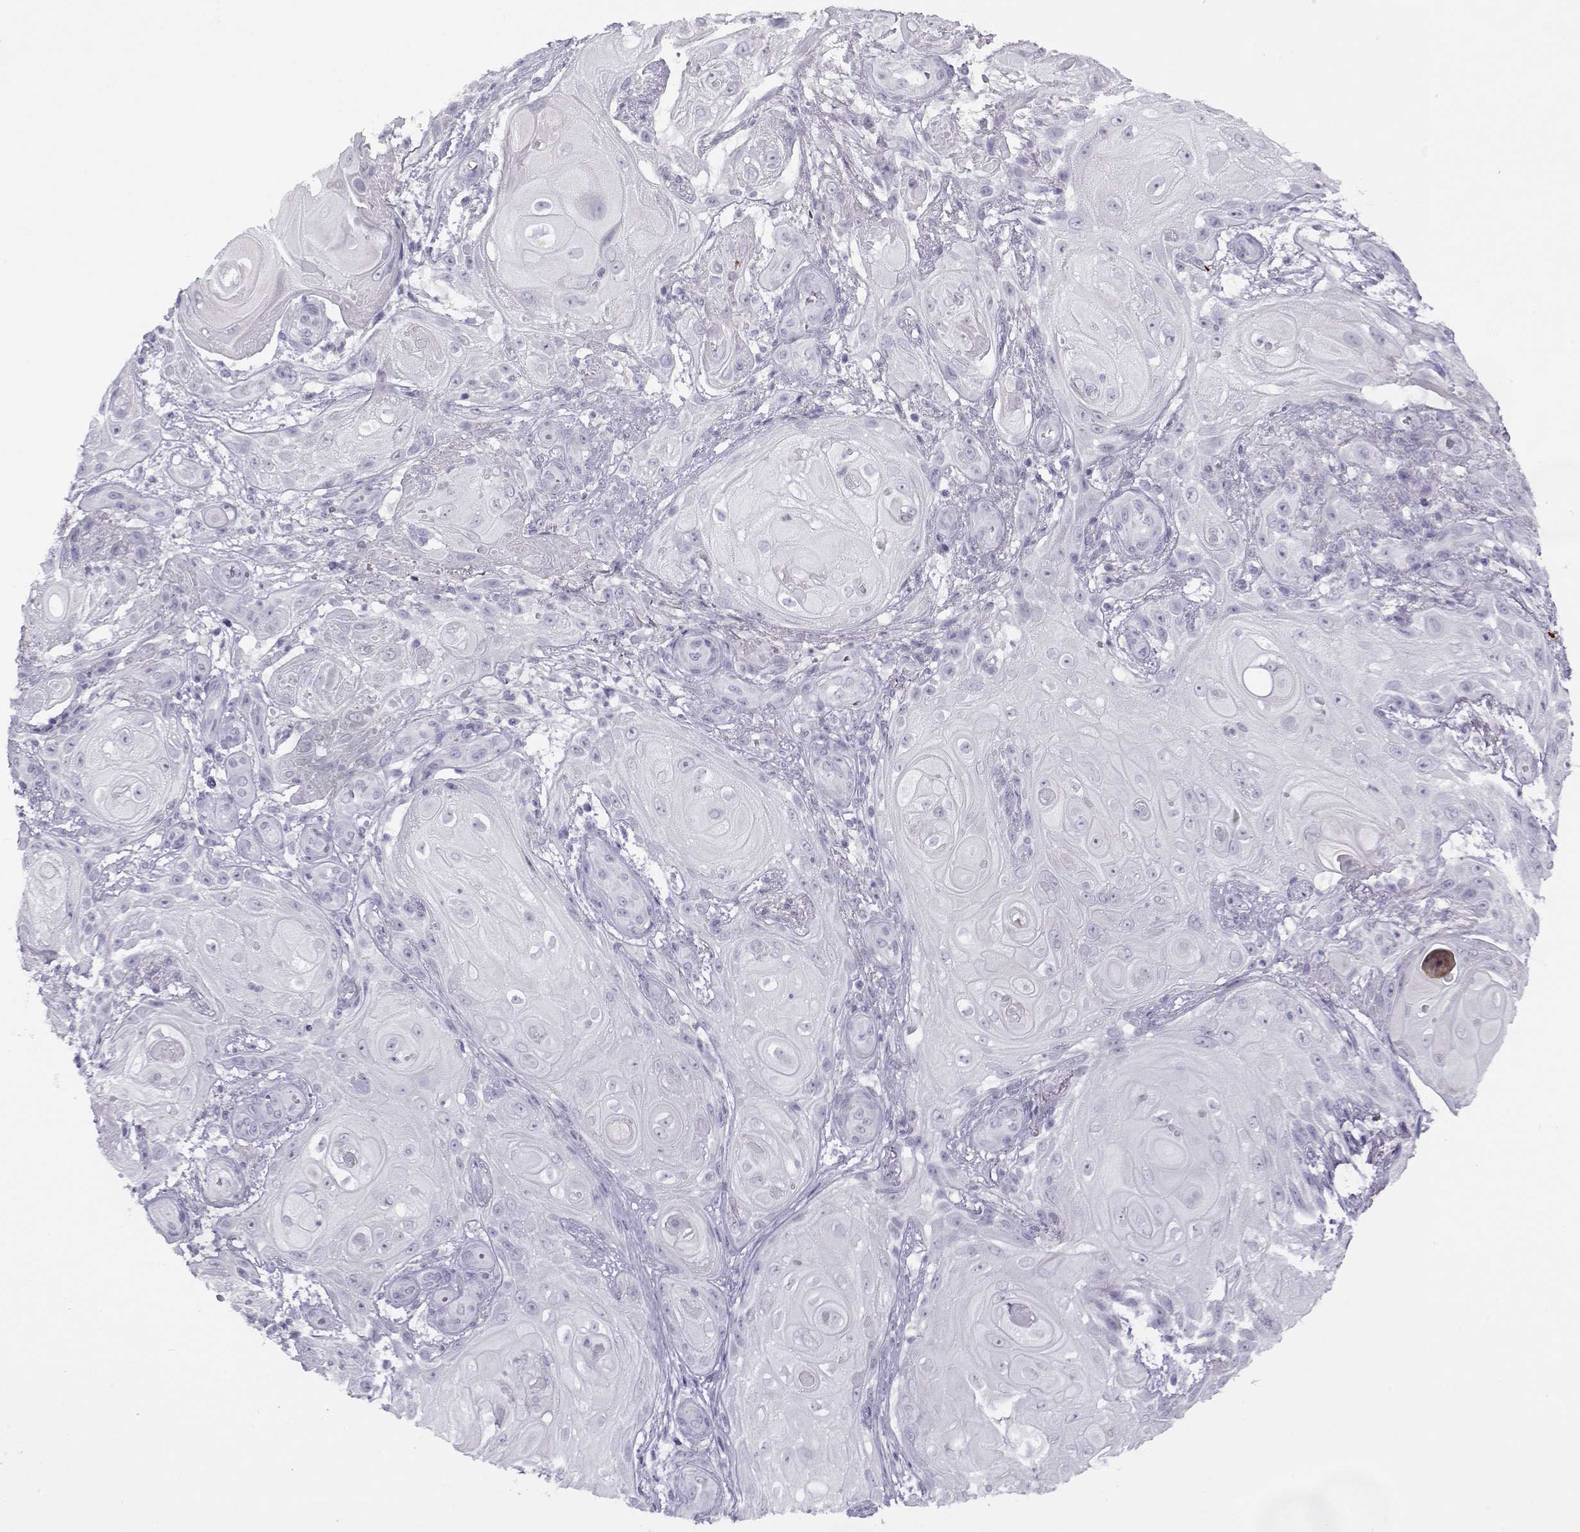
{"staining": {"intensity": "negative", "quantity": "none", "location": "none"}, "tissue": "skin cancer", "cell_type": "Tumor cells", "image_type": "cancer", "snomed": [{"axis": "morphology", "description": "Squamous cell carcinoma, NOS"}, {"axis": "topography", "description": "Skin"}], "caption": "Tumor cells are negative for brown protein staining in skin cancer (squamous cell carcinoma).", "gene": "GTSF1L", "patient": {"sex": "male", "age": 62}}